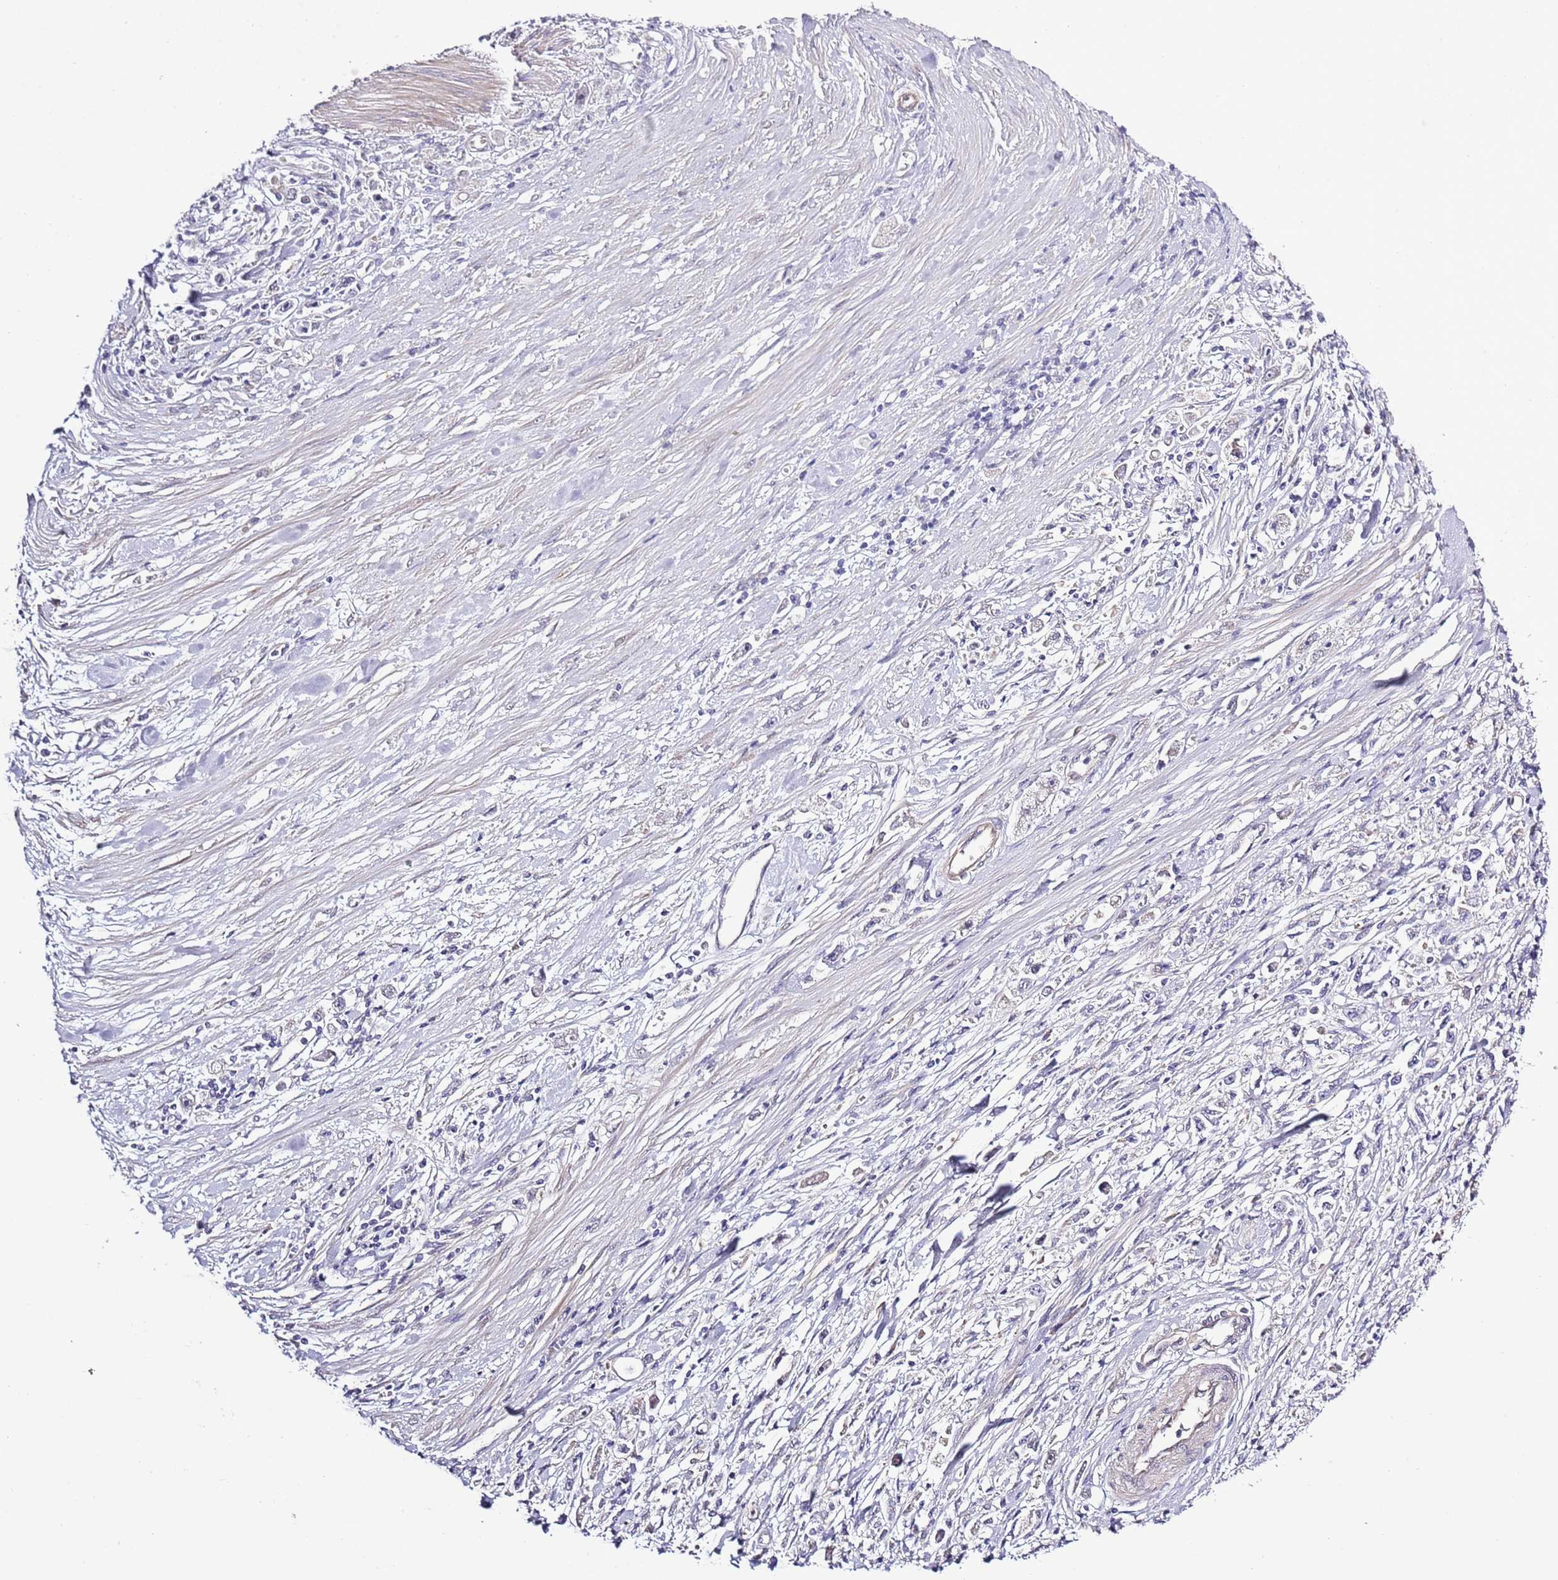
{"staining": {"intensity": "negative", "quantity": "none", "location": "none"}, "tissue": "stomach cancer", "cell_type": "Tumor cells", "image_type": "cancer", "snomed": [{"axis": "morphology", "description": "Adenocarcinoma, NOS"}, {"axis": "topography", "description": "Stomach"}], "caption": "Tumor cells are negative for brown protein staining in stomach cancer (adenocarcinoma). (DAB (3,3'-diaminobenzidine) immunohistochemistry visualized using brightfield microscopy, high magnification).", "gene": "LIPJ", "patient": {"sex": "female", "age": 59}}